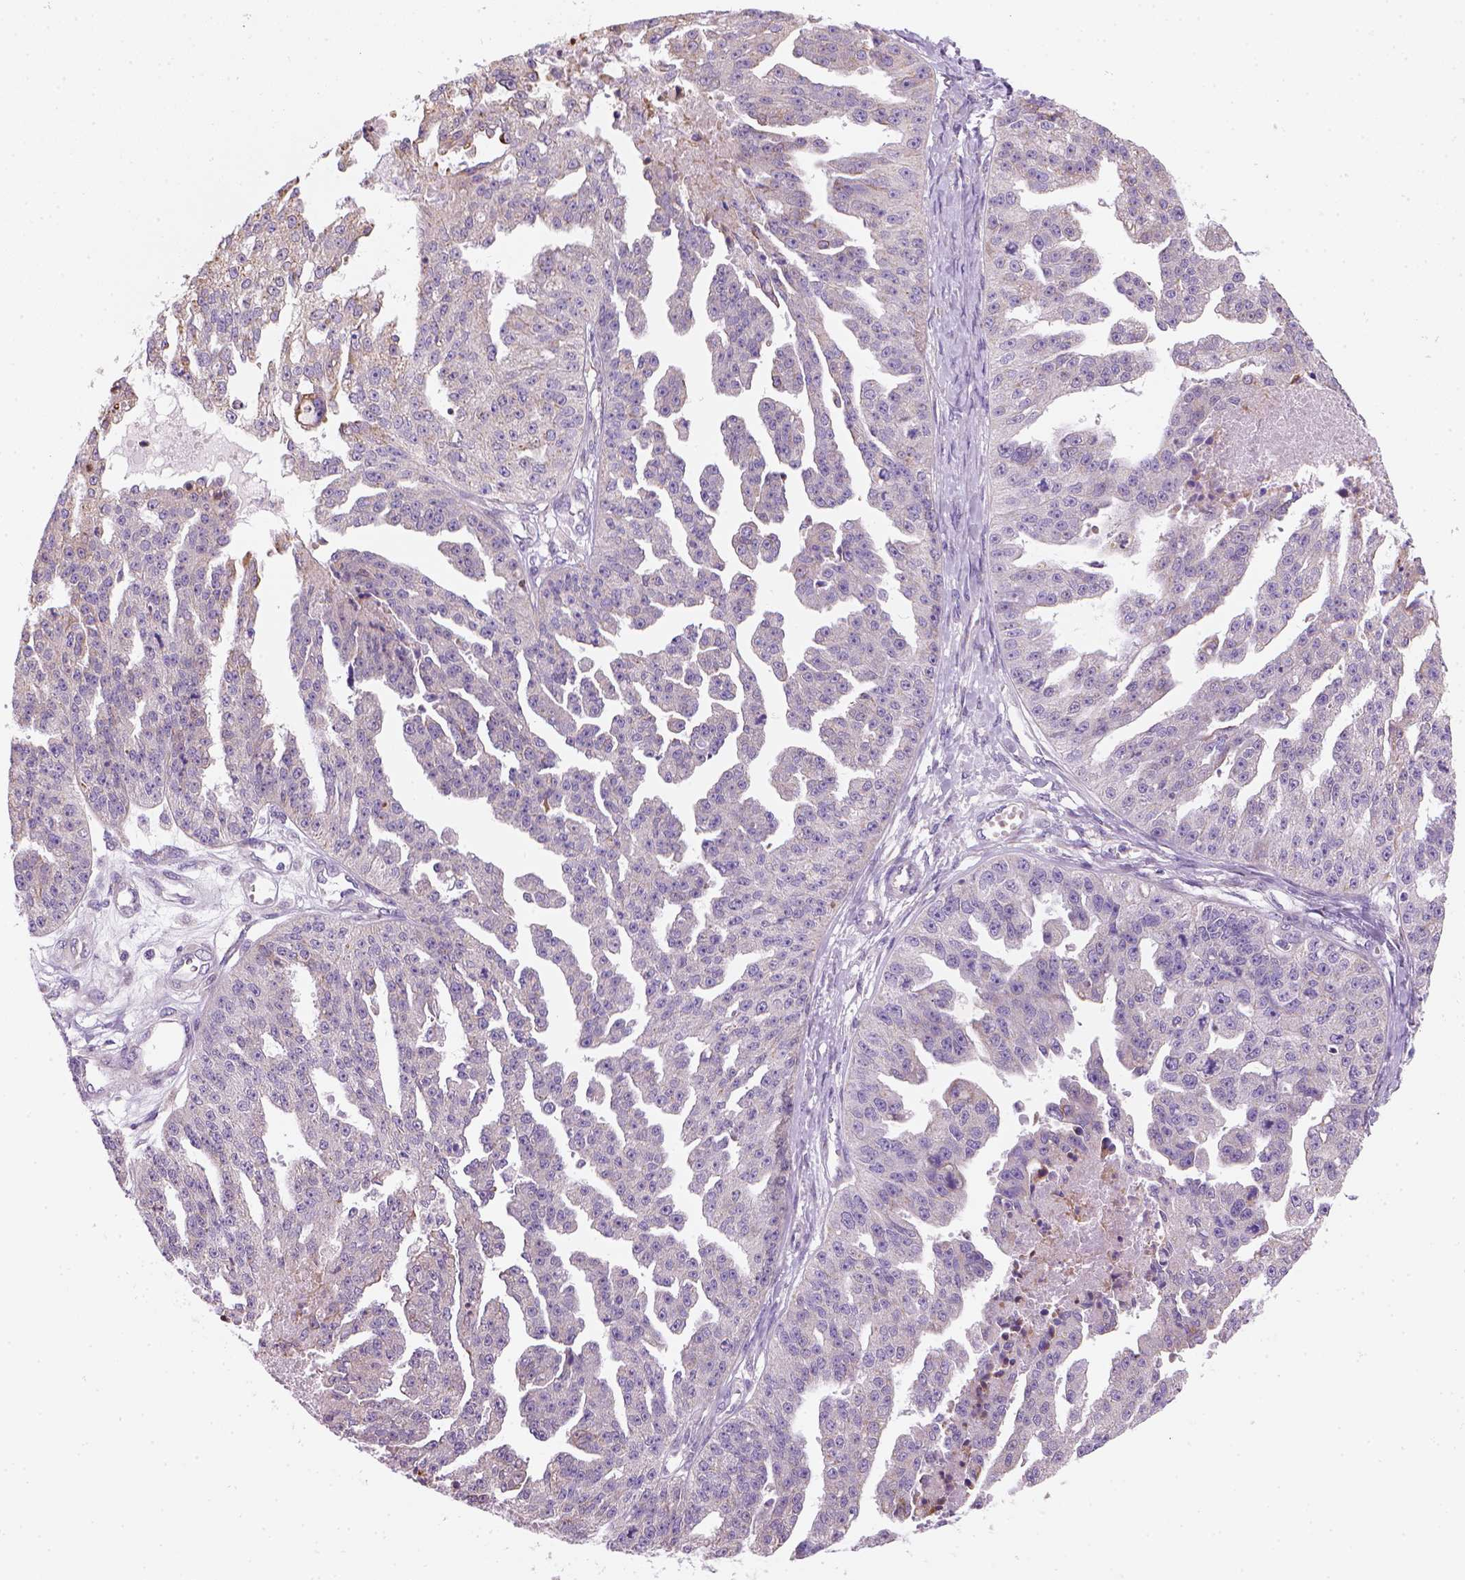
{"staining": {"intensity": "negative", "quantity": "none", "location": "none"}, "tissue": "ovarian cancer", "cell_type": "Tumor cells", "image_type": "cancer", "snomed": [{"axis": "morphology", "description": "Cystadenocarcinoma, serous, NOS"}, {"axis": "topography", "description": "Ovary"}], "caption": "Immunohistochemistry photomicrograph of neoplastic tissue: human ovarian cancer stained with DAB demonstrates no significant protein positivity in tumor cells.", "gene": "CES2", "patient": {"sex": "female", "age": 58}}